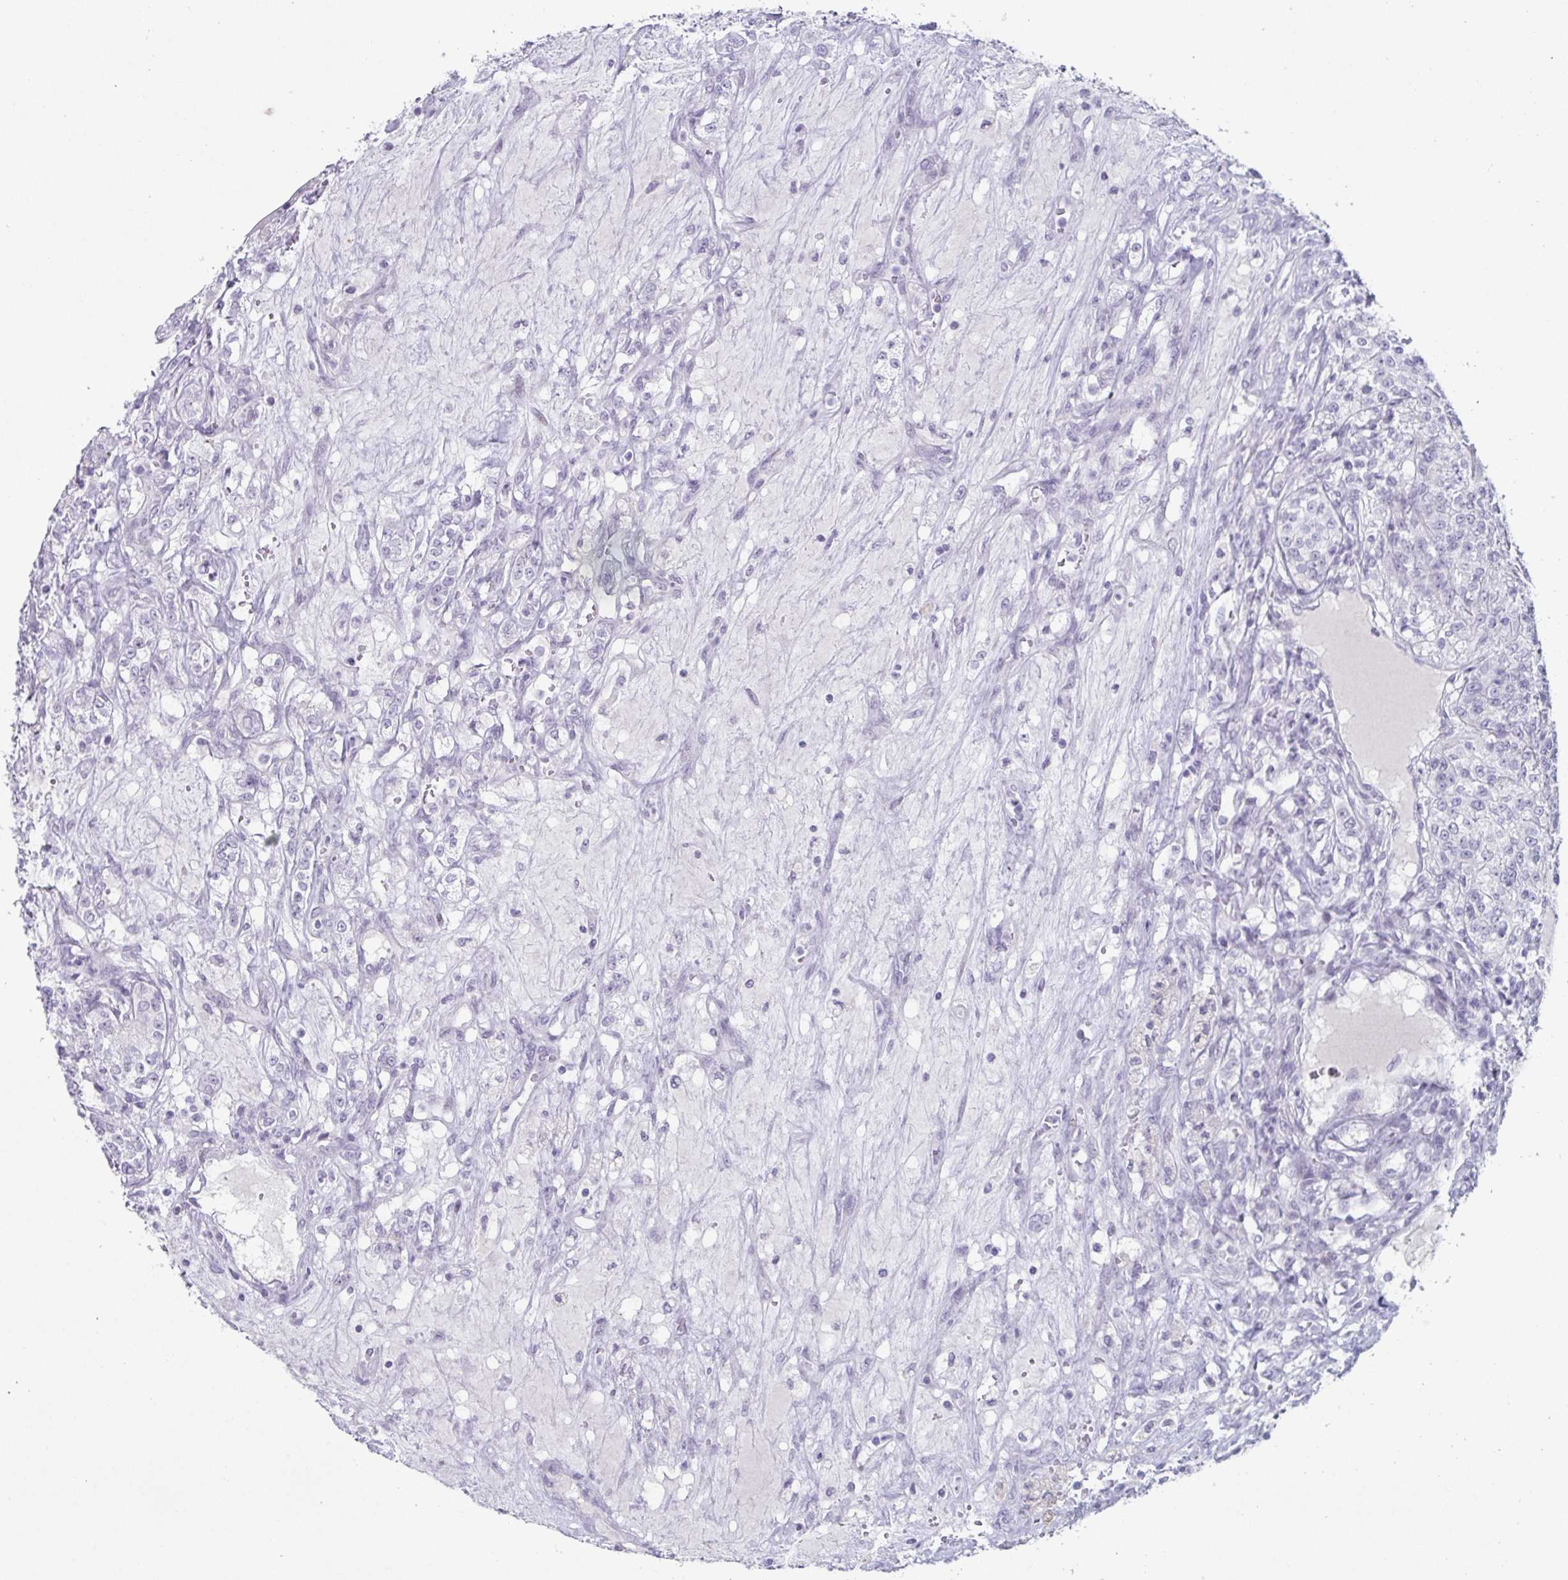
{"staining": {"intensity": "negative", "quantity": "none", "location": "none"}, "tissue": "renal cancer", "cell_type": "Tumor cells", "image_type": "cancer", "snomed": [{"axis": "morphology", "description": "Adenocarcinoma, NOS"}, {"axis": "topography", "description": "Kidney"}], "caption": "Tumor cells show no significant staining in renal cancer.", "gene": "VSIG10L", "patient": {"sex": "female", "age": 63}}